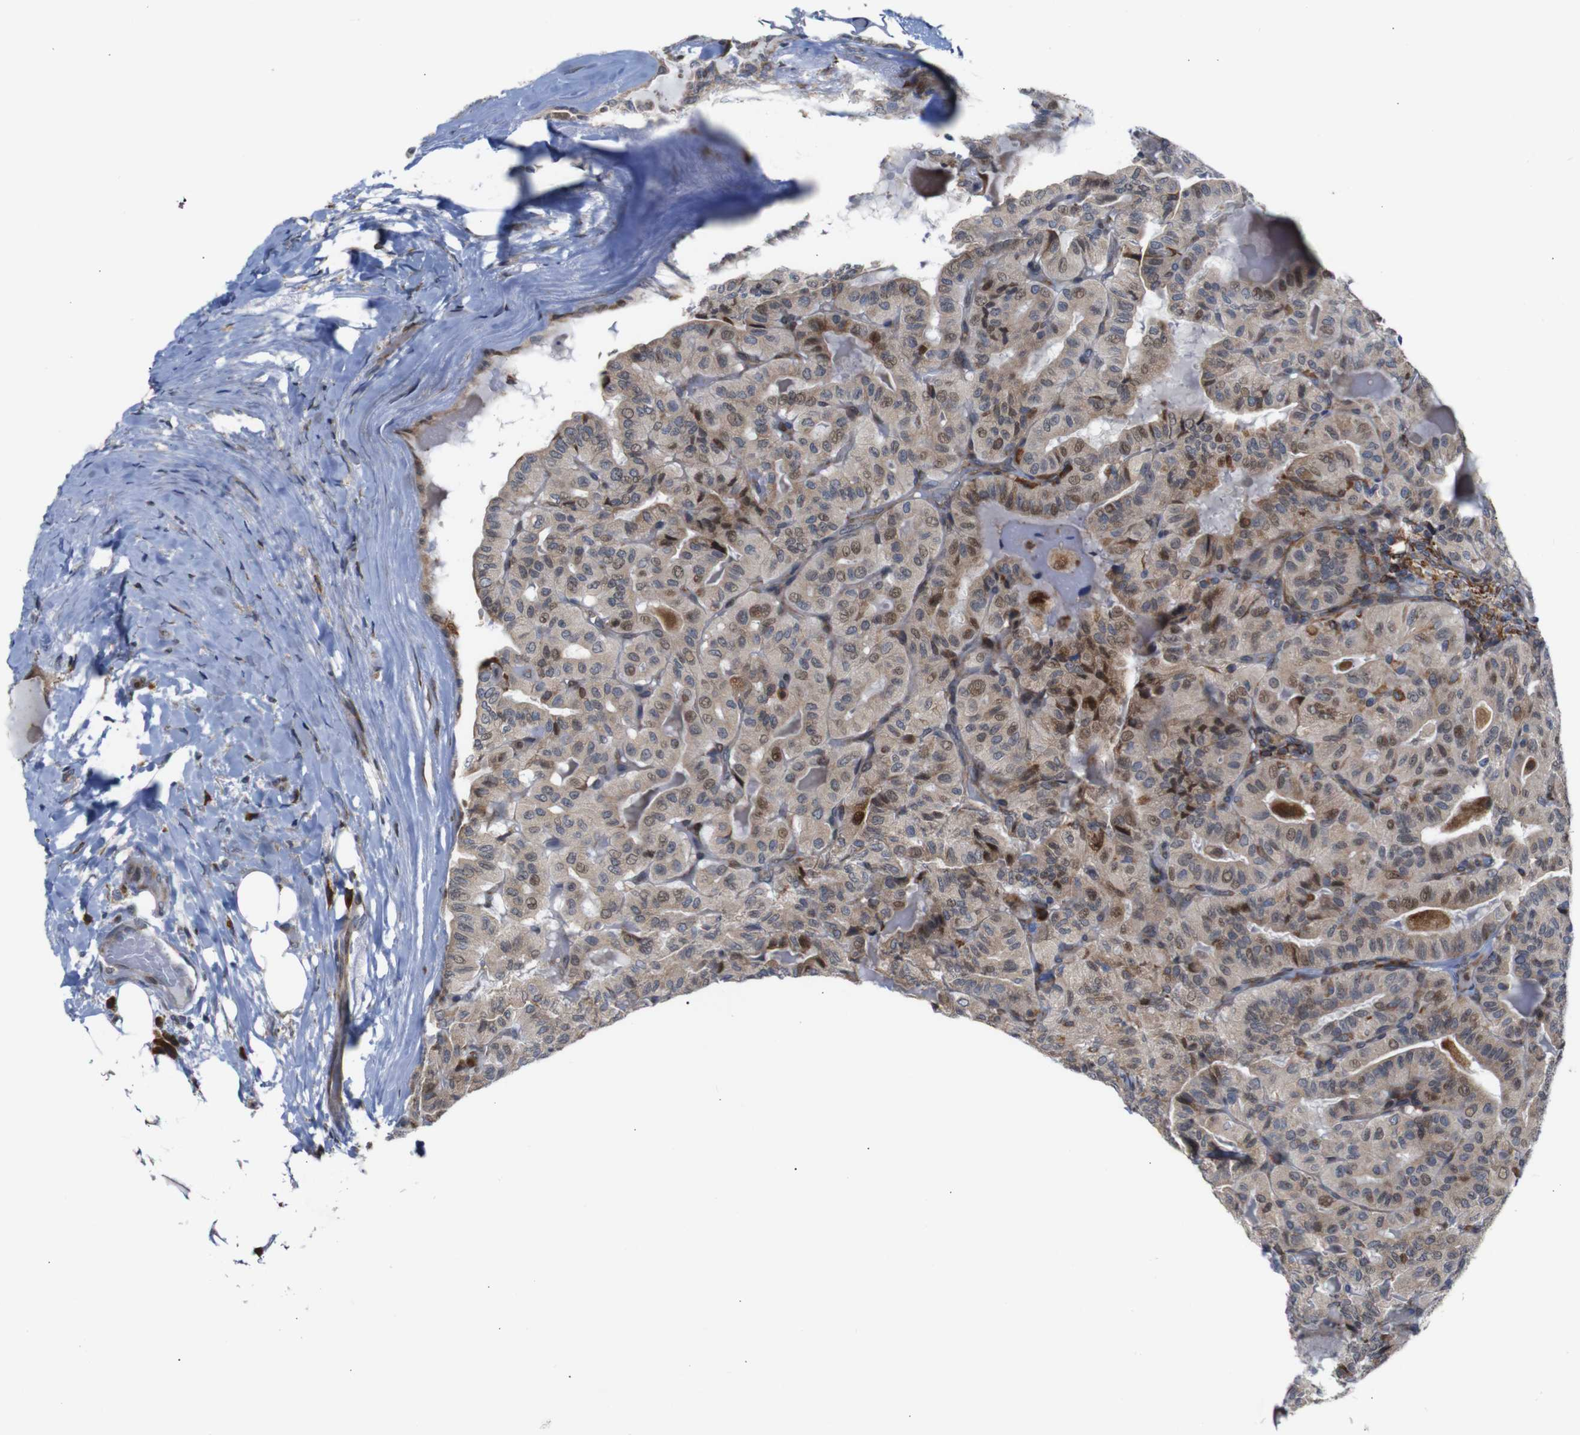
{"staining": {"intensity": "moderate", "quantity": ">75%", "location": "cytoplasmic/membranous,nuclear"}, "tissue": "thyroid cancer", "cell_type": "Tumor cells", "image_type": "cancer", "snomed": [{"axis": "morphology", "description": "Papillary adenocarcinoma, NOS"}, {"axis": "topography", "description": "Thyroid gland"}], "caption": "Approximately >75% of tumor cells in papillary adenocarcinoma (thyroid) exhibit moderate cytoplasmic/membranous and nuclear protein positivity as visualized by brown immunohistochemical staining.", "gene": "PTPN1", "patient": {"sex": "male", "age": 77}}